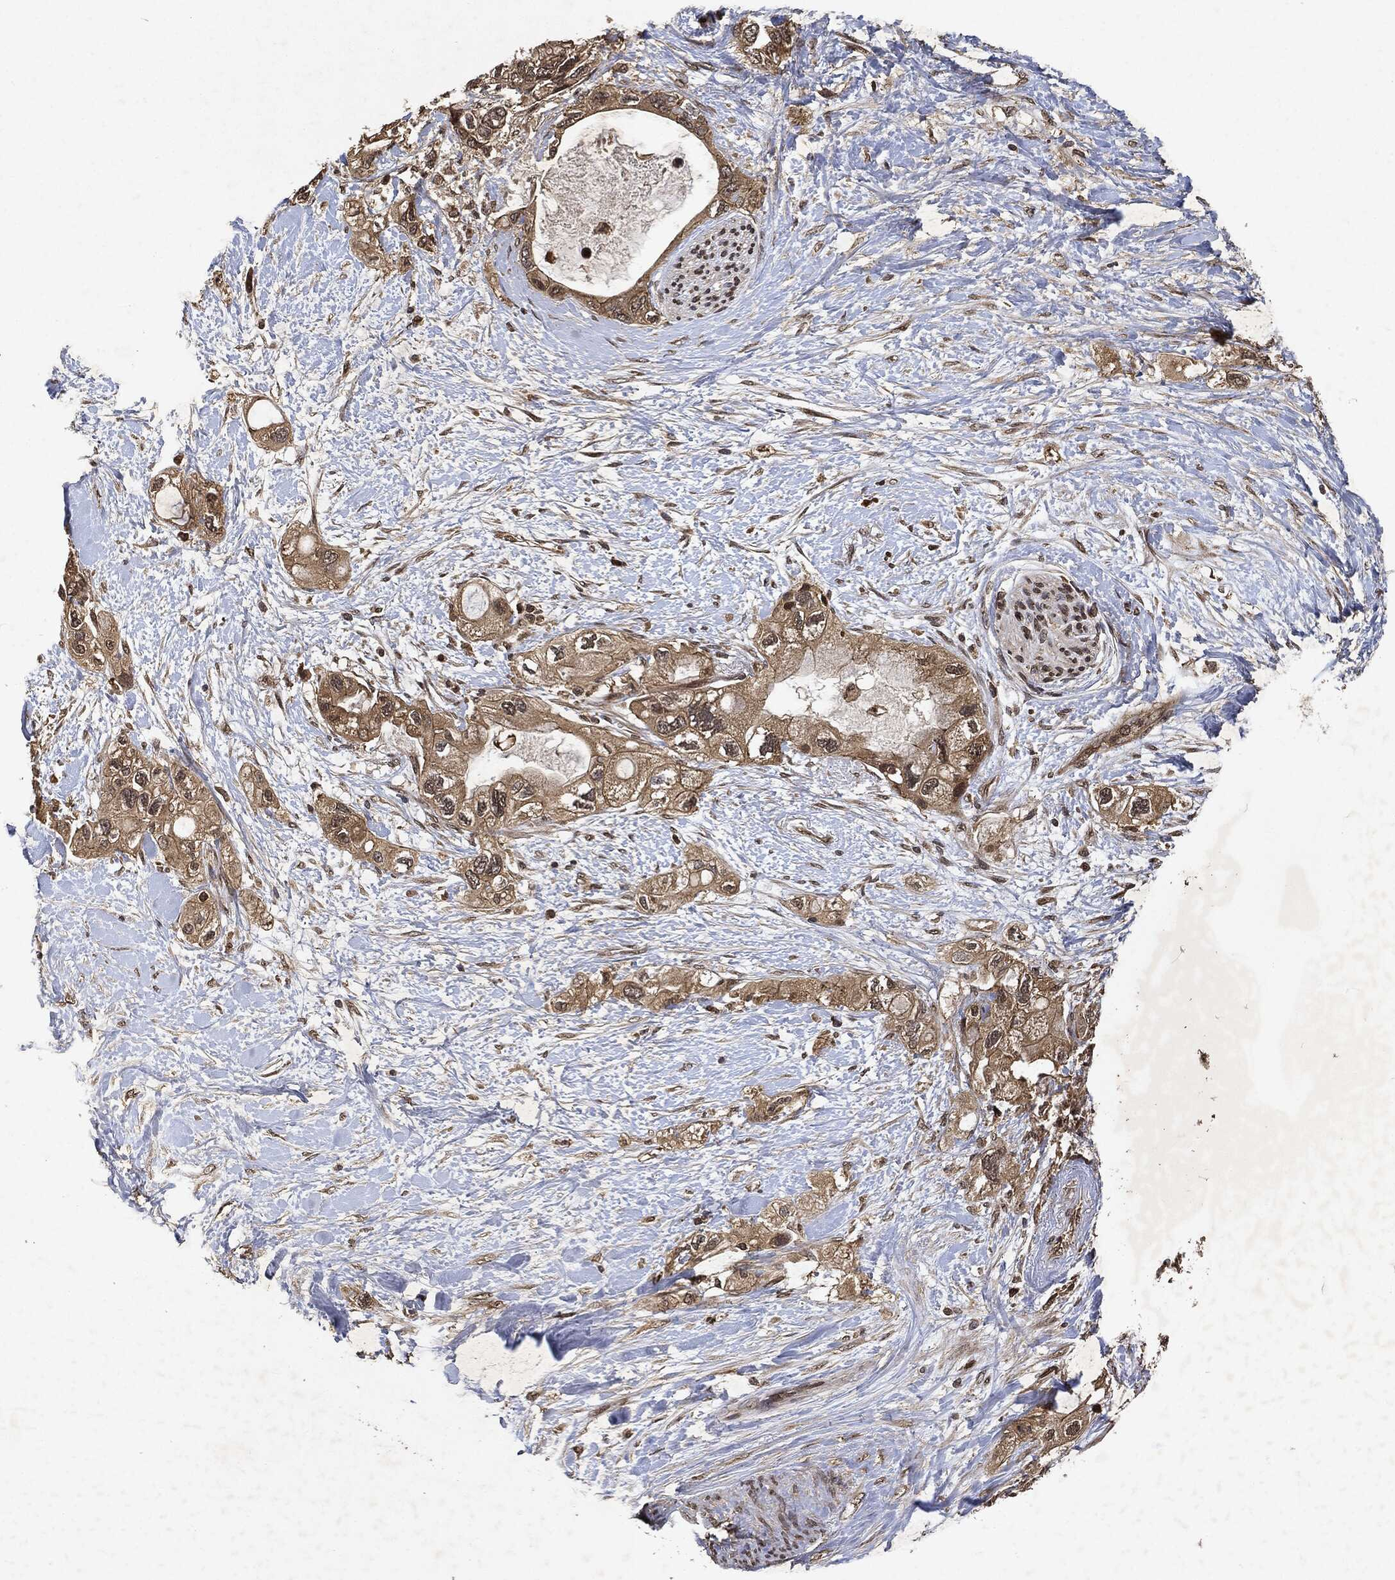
{"staining": {"intensity": "moderate", "quantity": ">75%", "location": "cytoplasmic/membranous"}, "tissue": "pancreatic cancer", "cell_type": "Tumor cells", "image_type": "cancer", "snomed": [{"axis": "morphology", "description": "Adenocarcinoma, NOS"}, {"axis": "topography", "description": "Pancreas"}], "caption": "This histopathology image exhibits pancreatic cancer (adenocarcinoma) stained with IHC to label a protein in brown. The cytoplasmic/membranous of tumor cells show moderate positivity for the protein. Nuclei are counter-stained blue.", "gene": "ZNF226", "patient": {"sex": "female", "age": 56}}